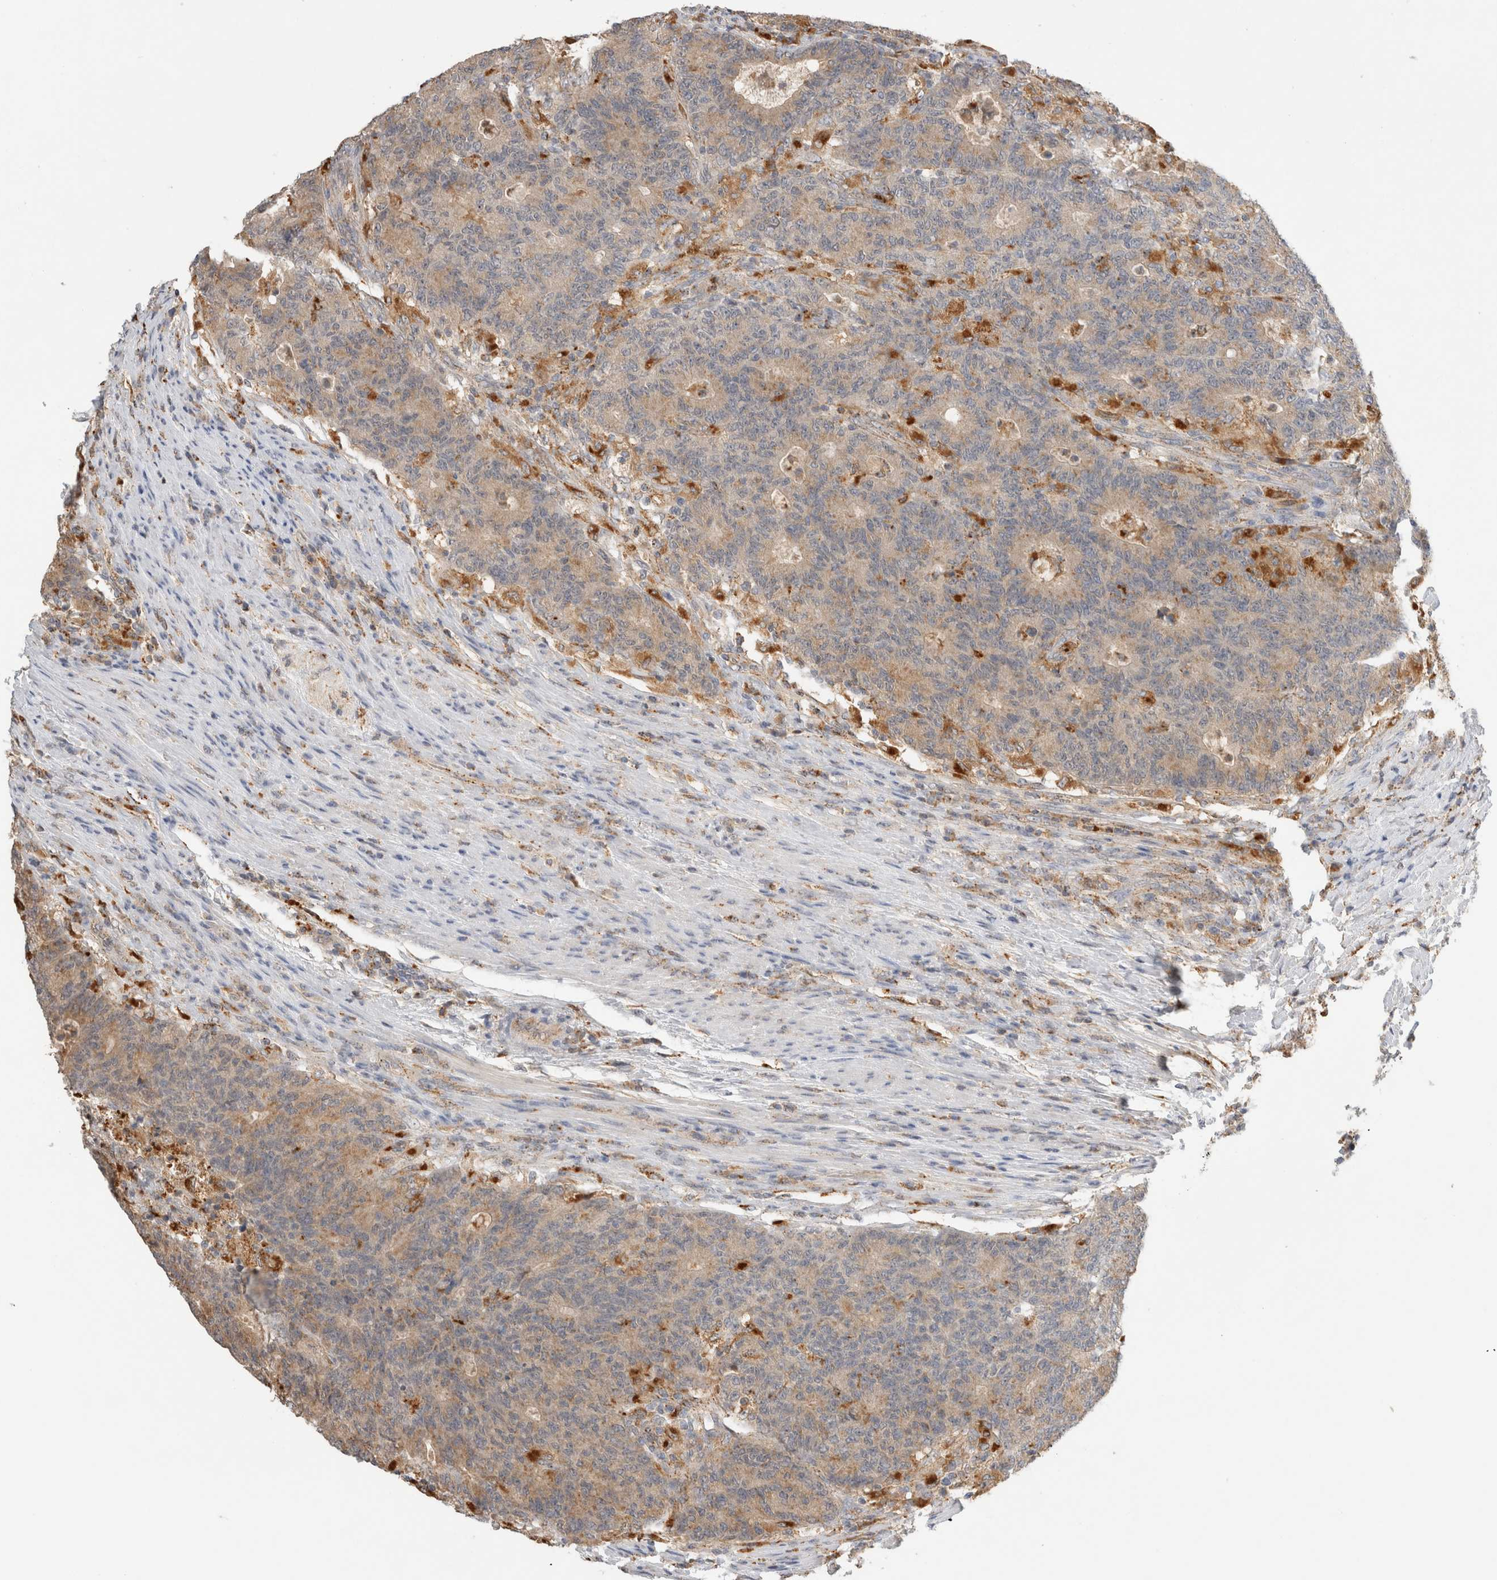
{"staining": {"intensity": "moderate", "quantity": ">75%", "location": "cytoplasmic/membranous"}, "tissue": "colorectal cancer", "cell_type": "Tumor cells", "image_type": "cancer", "snomed": [{"axis": "morphology", "description": "Normal tissue, NOS"}, {"axis": "morphology", "description": "Adenocarcinoma, NOS"}, {"axis": "topography", "description": "Colon"}], "caption": "Immunohistochemistry (IHC) histopathology image of neoplastic tissue: colorectal cancer stained using immunohistochemistry (IHC) exhibits medium levels of moderate protein expression localized specifically in the cytoplasmic/membranous of tumor cells, appearing as a cytoplasmic/membranous brown color.", "gene": "GNS", "patient": {"sex": "female", "age": 75}}